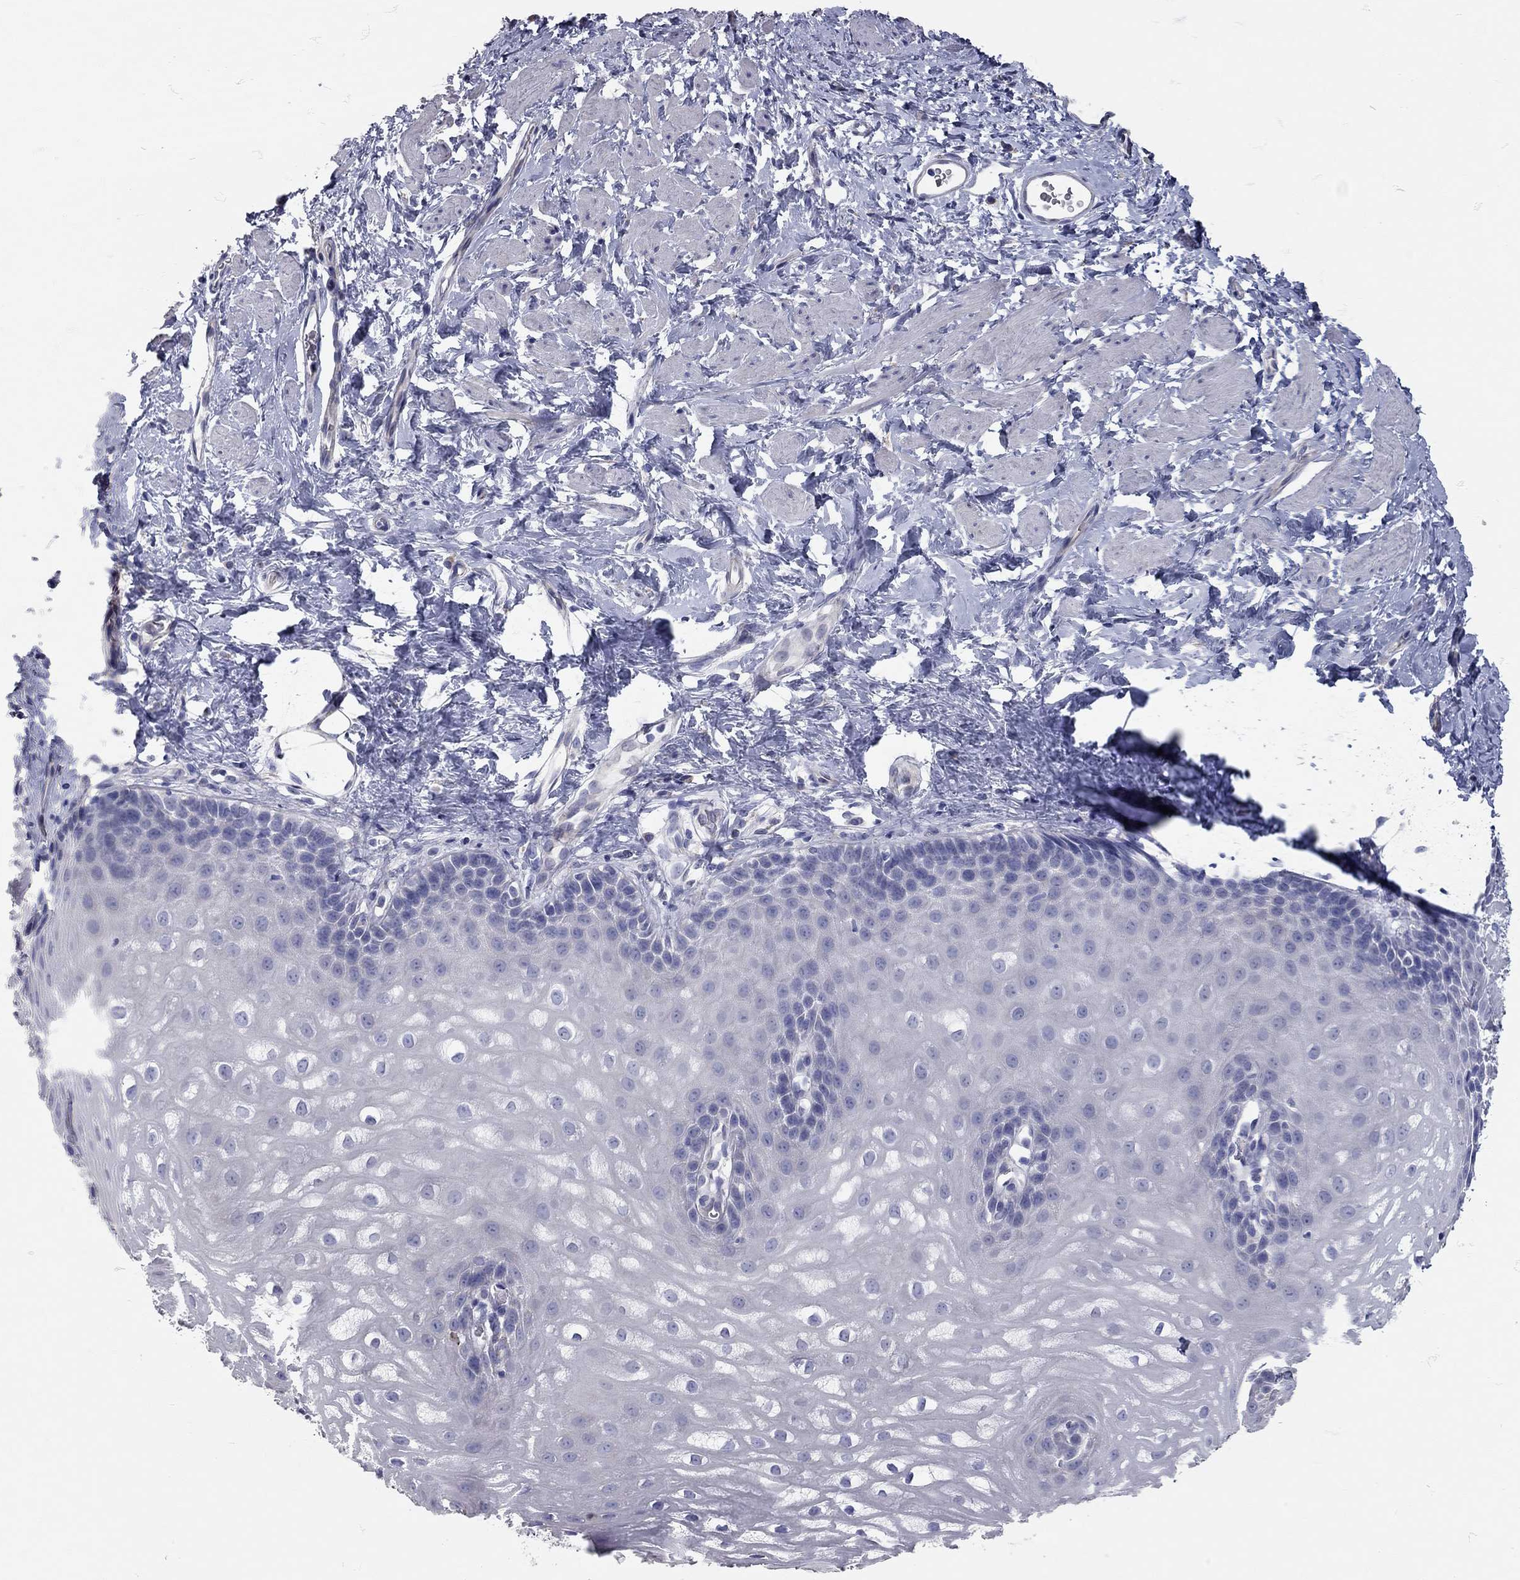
{"staining": {"intensity": "negative", "quantity": "none", "location": "none"}, "tissue": "esophagus", "cell_type": "Squamous epithelial cells", "image_type": "normal", "snomed": [{"axis": "morphology", "description": "Normal tissue, NOS"}, {"axis": "topography", "description": "Esophagus"}], "caption": "This image is of benign esophagus stained with immunohistochemistry (IHC) to label a protein in brown with the nuclei are counter-stained blue. There is no expression in squamous epithelial cells.", "gene": "XAGE2", "patient": {"sex": "male", "age": 64}}